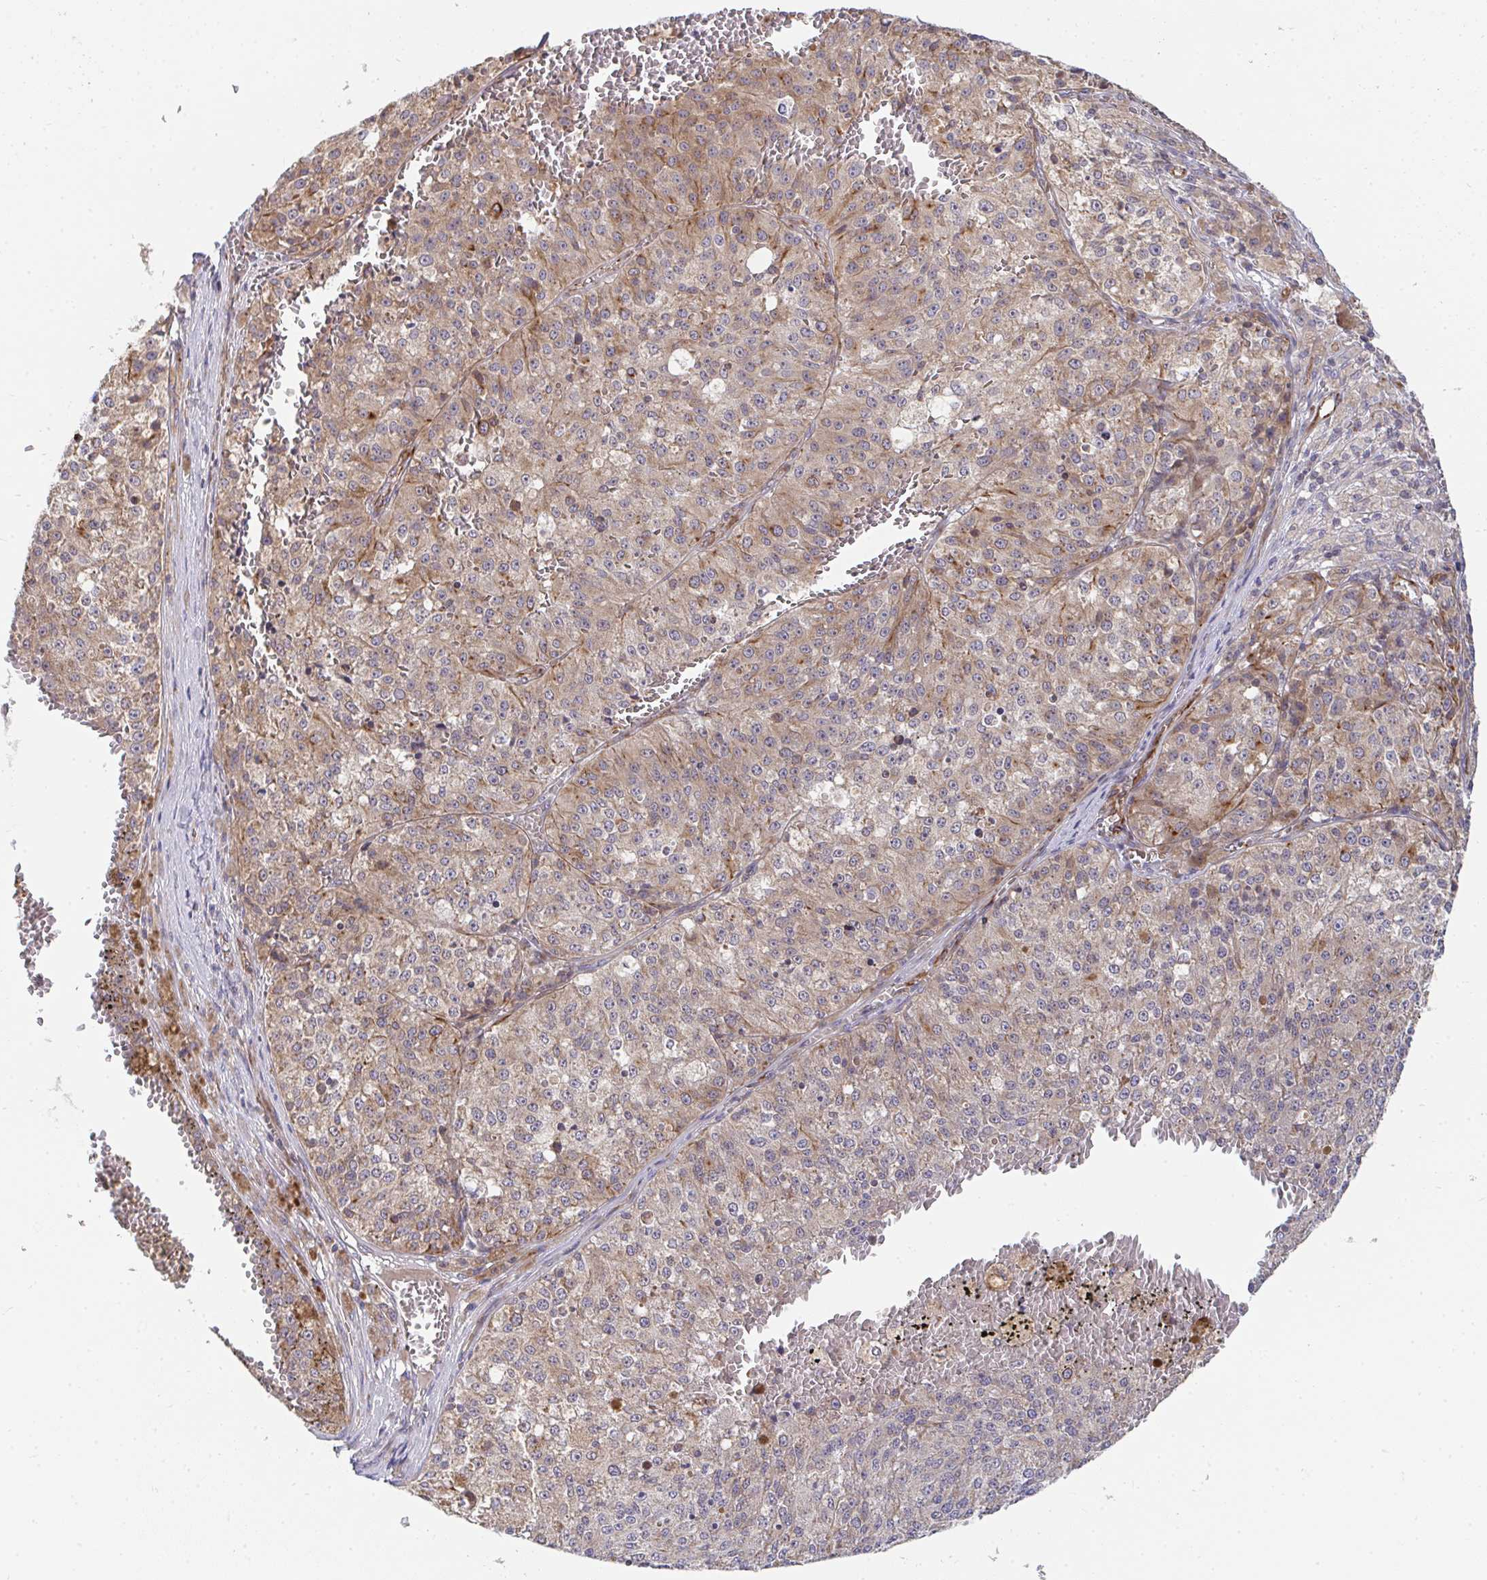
{"staining": {"intensity": "weak", "quantity": "25%-75%", "location": "cytoplasmic/membranous"}, "tissue": "melanoma", "cell_type": "Tumor cells", "image_type": "cancer", "snomed": [{"axis": "morphology", "description": "Malignant melanoma, Metastatic site"}, {"axis": "topography", "description": "Lymph node"}], "caption": "The histopathology image reveals immunohistochemical staining of melanoma. There is weak cytoplasmic/membranous expression is present in about 25%-75% of tumor cells. Immunohistochemistry stains the protein of interest in brown and the nuclei are stained blue.", "gene": "EIF1AD", "patient": {"sex": "female", "age": 64}}